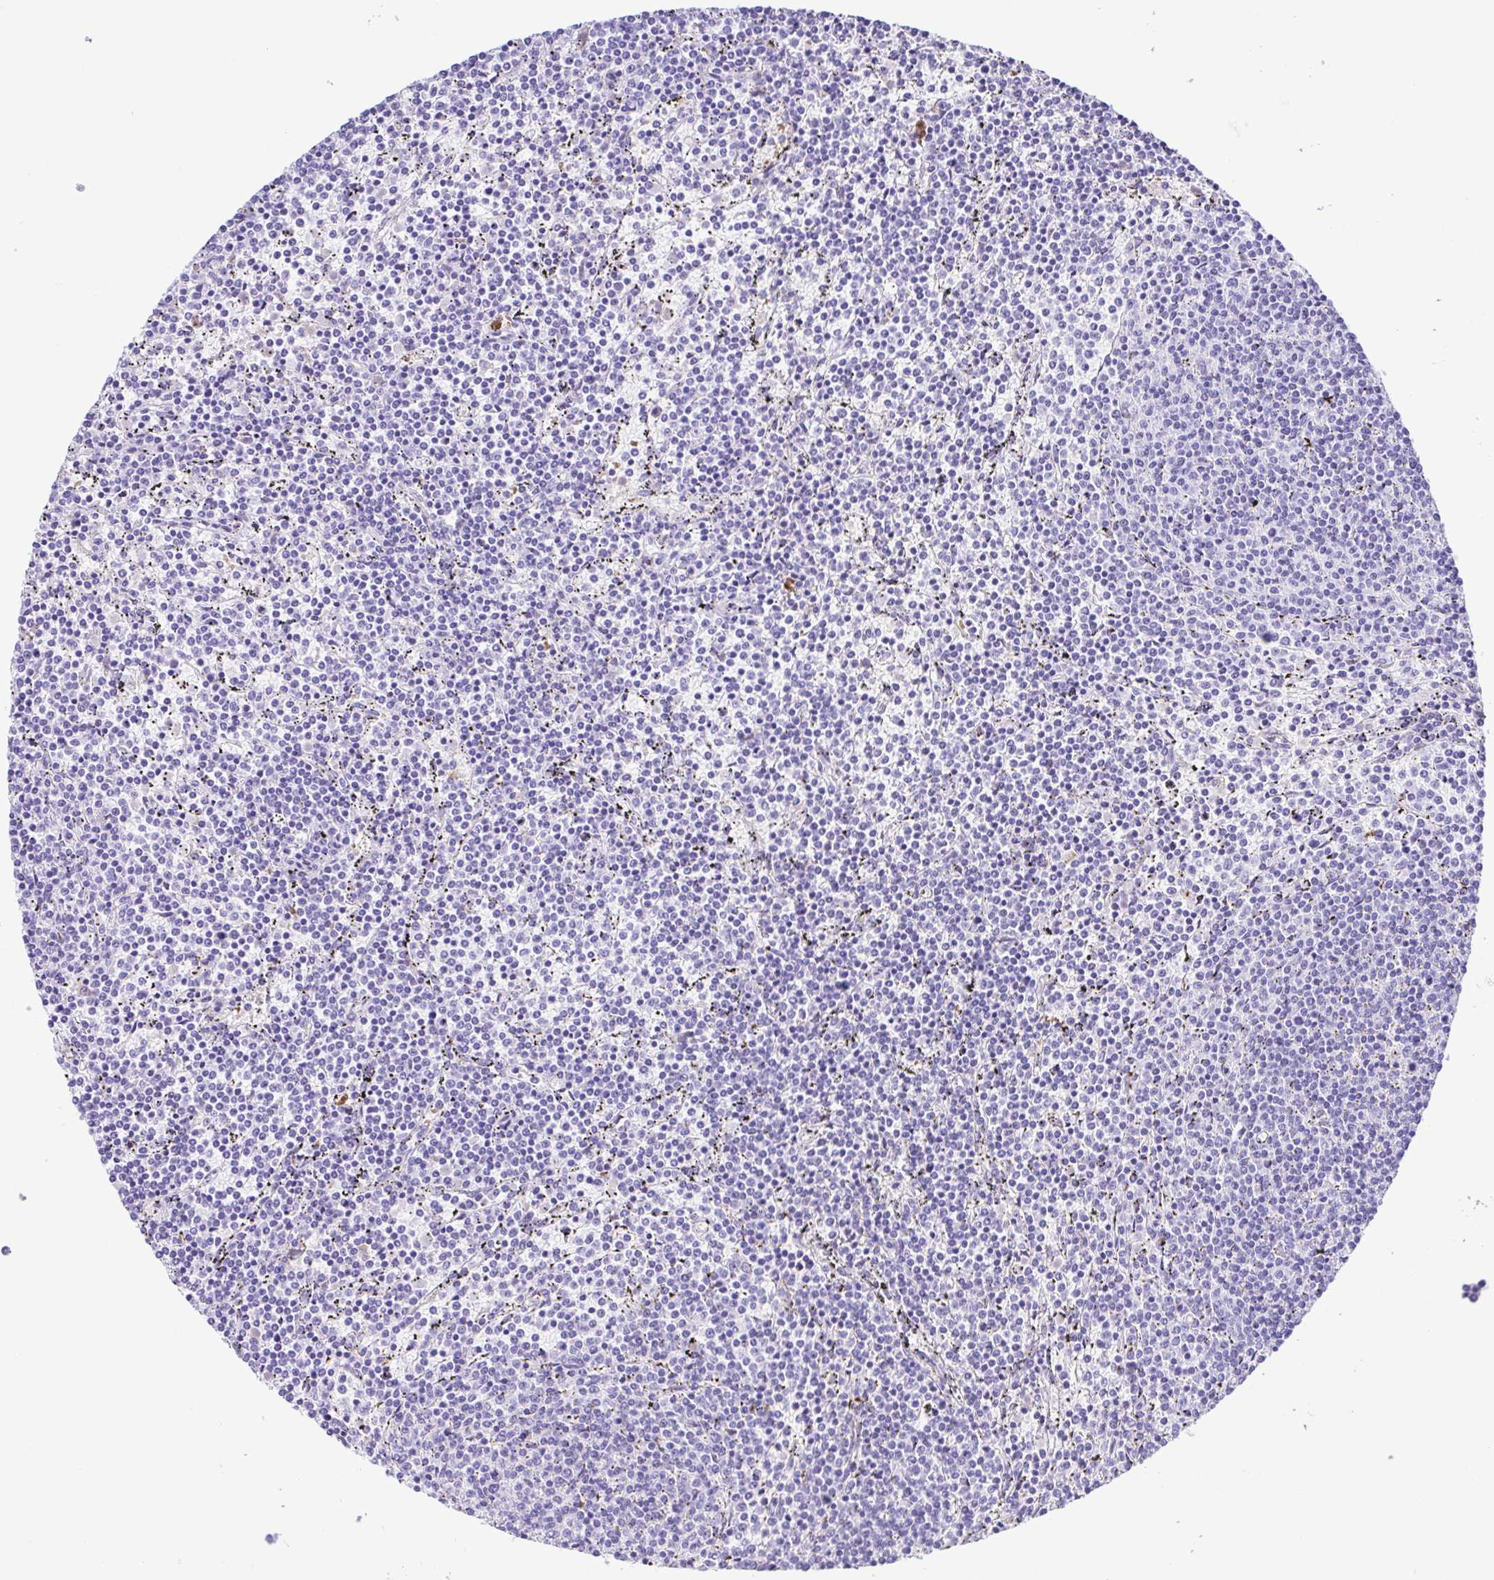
{"staining": {"intensity": "negative", "quantity": "none", "location": "none"}, "tissue": "lymphoma", "cell_type": "Tumor cells", "image_type": "cancer", "snomed": [{"axis": "morphology", "description": "Malignant lymphoma, non-Hodgkin's type, Low grade"}, {"axis": "topography", "description": "Spleen"}], "caption": "A high-resolution histopathology image shows immunohistochemistry staining of malignant lymphoma, non-Hodgkin's type (low-grade), which shows no significant staining in tumor cells.", "gene": "GPR17", "patient": {"sex": "female", "age": 50}}